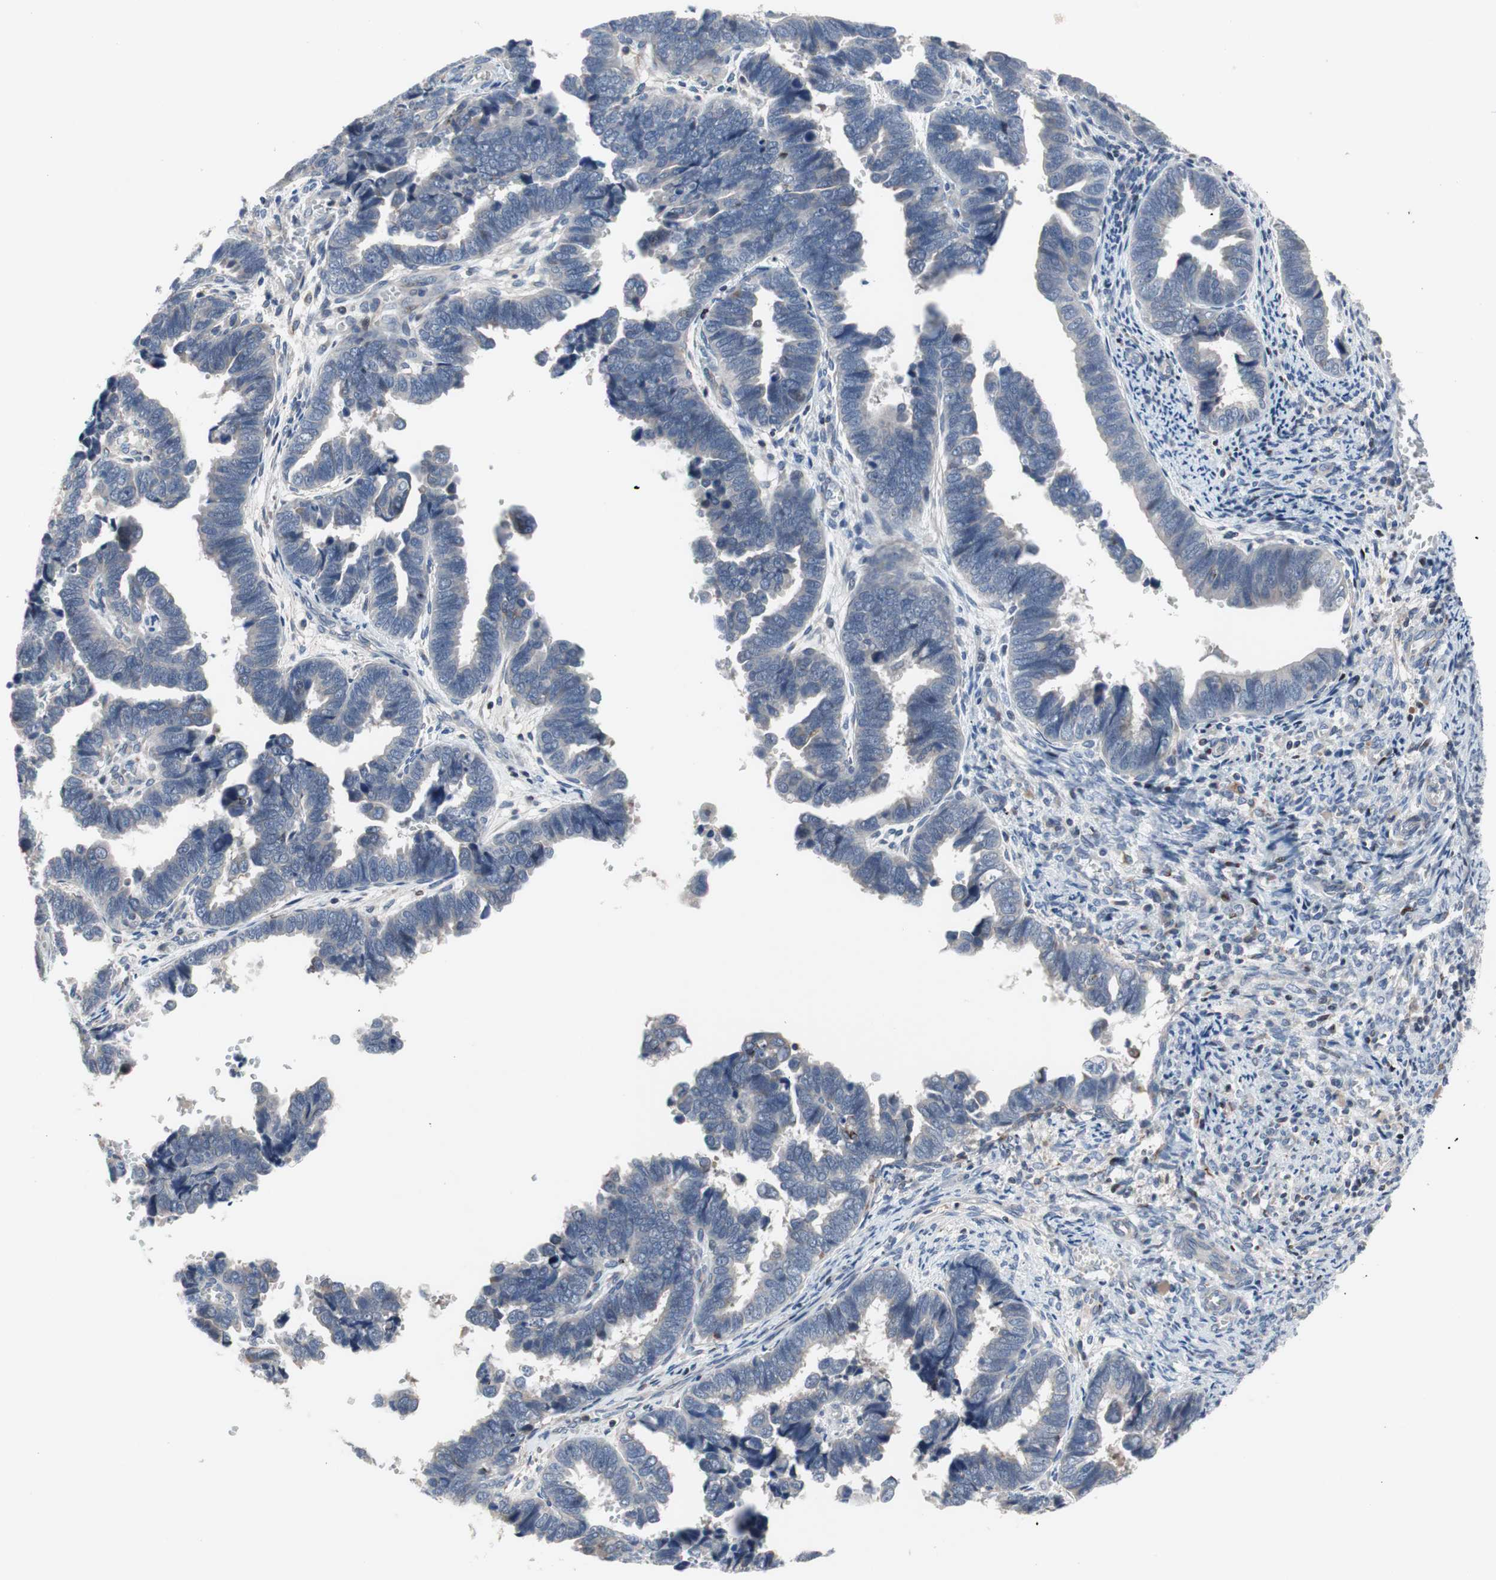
{"staining": {"intensity": "weak", "quantity": "<25%", "location": "cytoplasmic/membranous"}, "tissue": "endometrial cancer", "cell_type": "Tumor cells", "image_type": "cancer", "snomed": [{"axis": "morphology", "description": "Adenocarcinoma, NOS"}, {"axis": "topography", "description": "Endometrium"}], "caption": "This is an IHC photomicrograph of endometrial cancer (adenocarcinoma). There is no staining in tumor cells.", "gene": "MUTYH", "patient": {"sex": "female", "age": 75}}